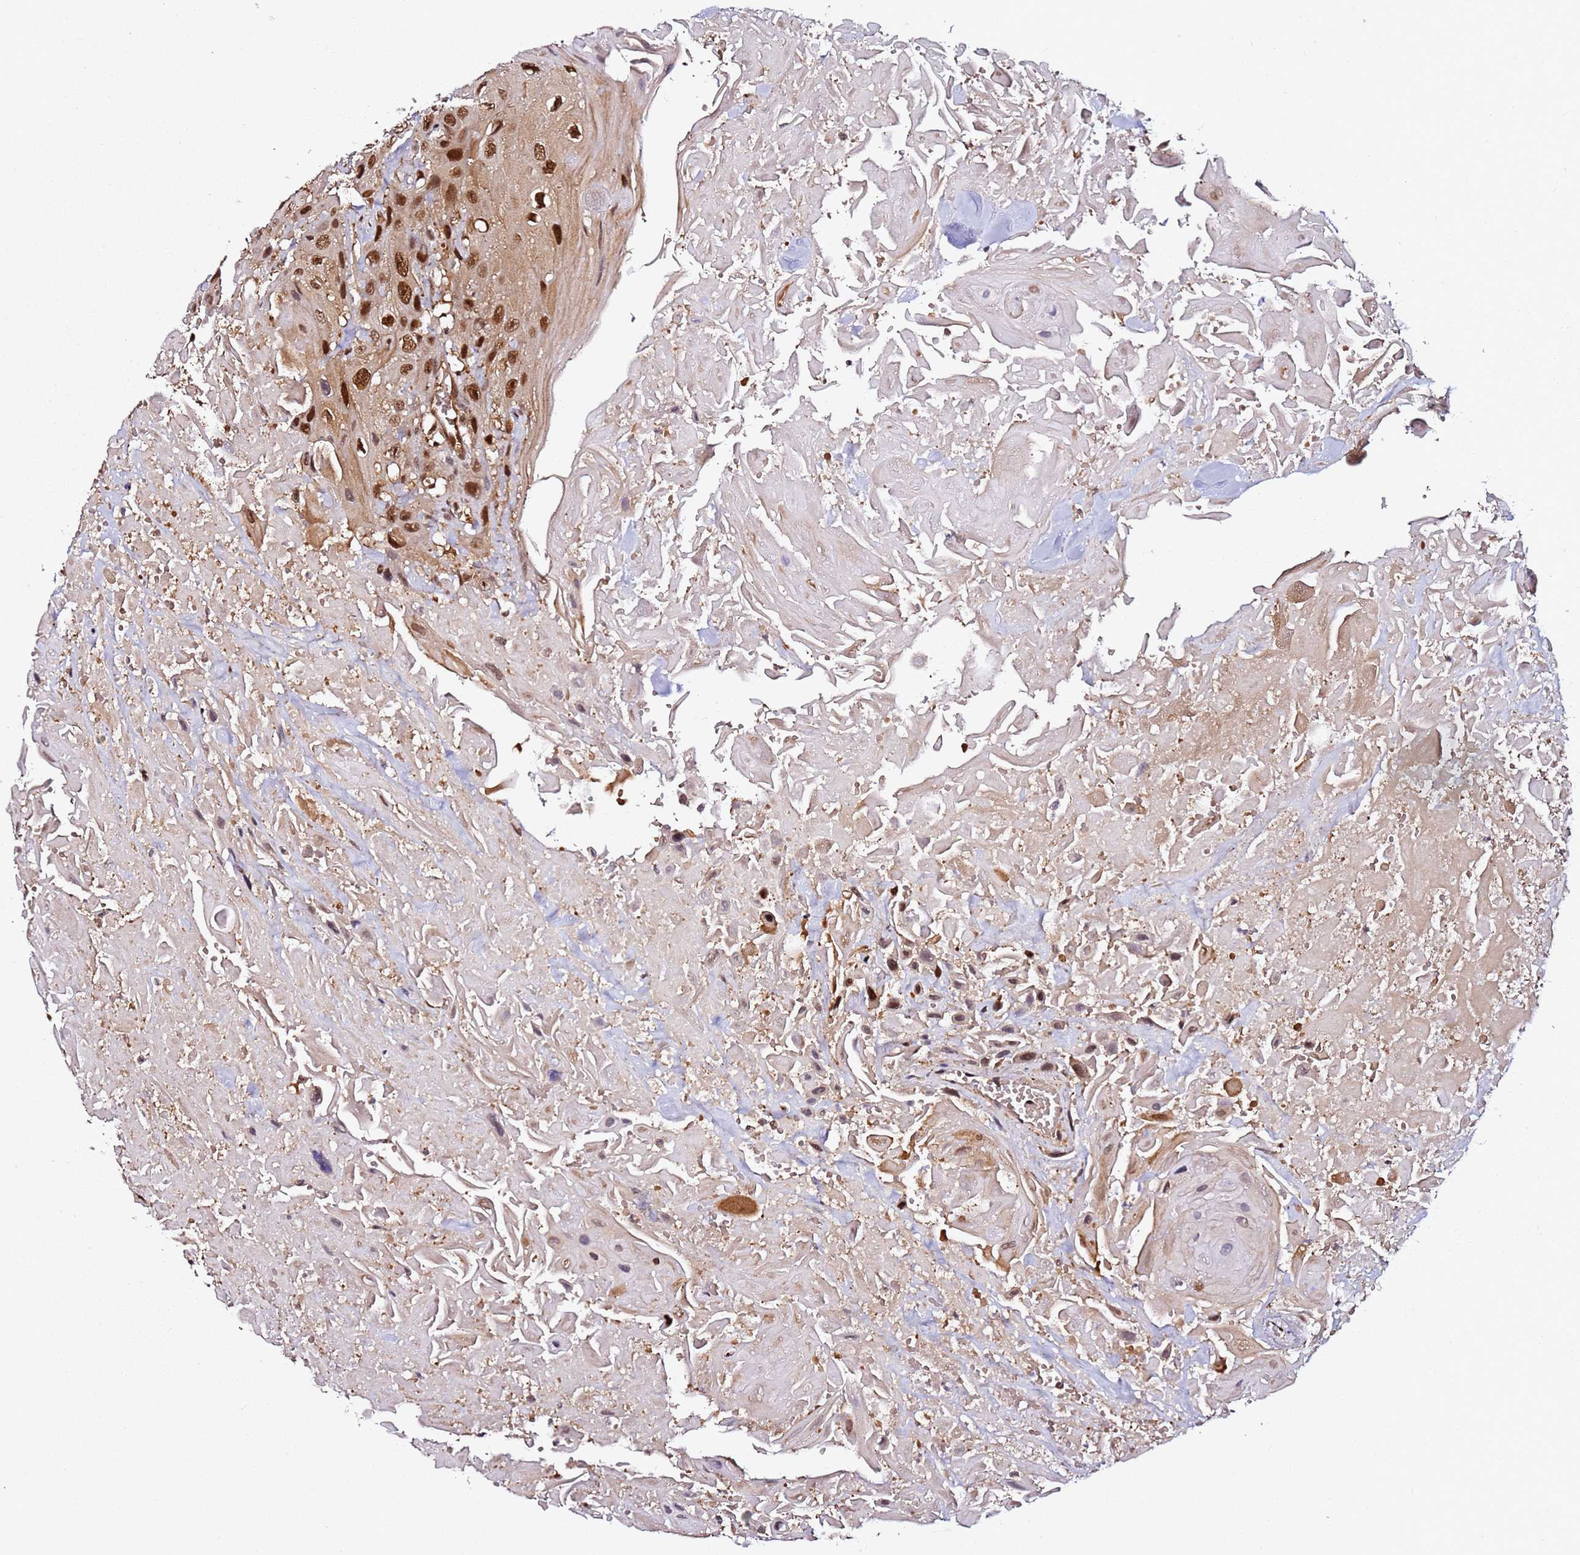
{"staining": {"intensity": "strong", "quantity": ">75%", "location": "cytoplasmic/membranous,nuclear"}, "tissue": "head and neck cancer", "cell_type": "Tumor cells", "image_type": "cancer", "snomed": [{"axis": "morphology", "description": "Squamous cell carcinoma, NOS"}, {"axis": "topography", "description": "Head-Neck"}], "caption": "Protein expression analysis of squamous cell carcinoma (head and neck) reveals strong cytoplasmic/membranous and nuclear expression in approximately >75% of tumor cells.", "gene": "RGS18", "patient": {"sex": "male", "age": 81}}